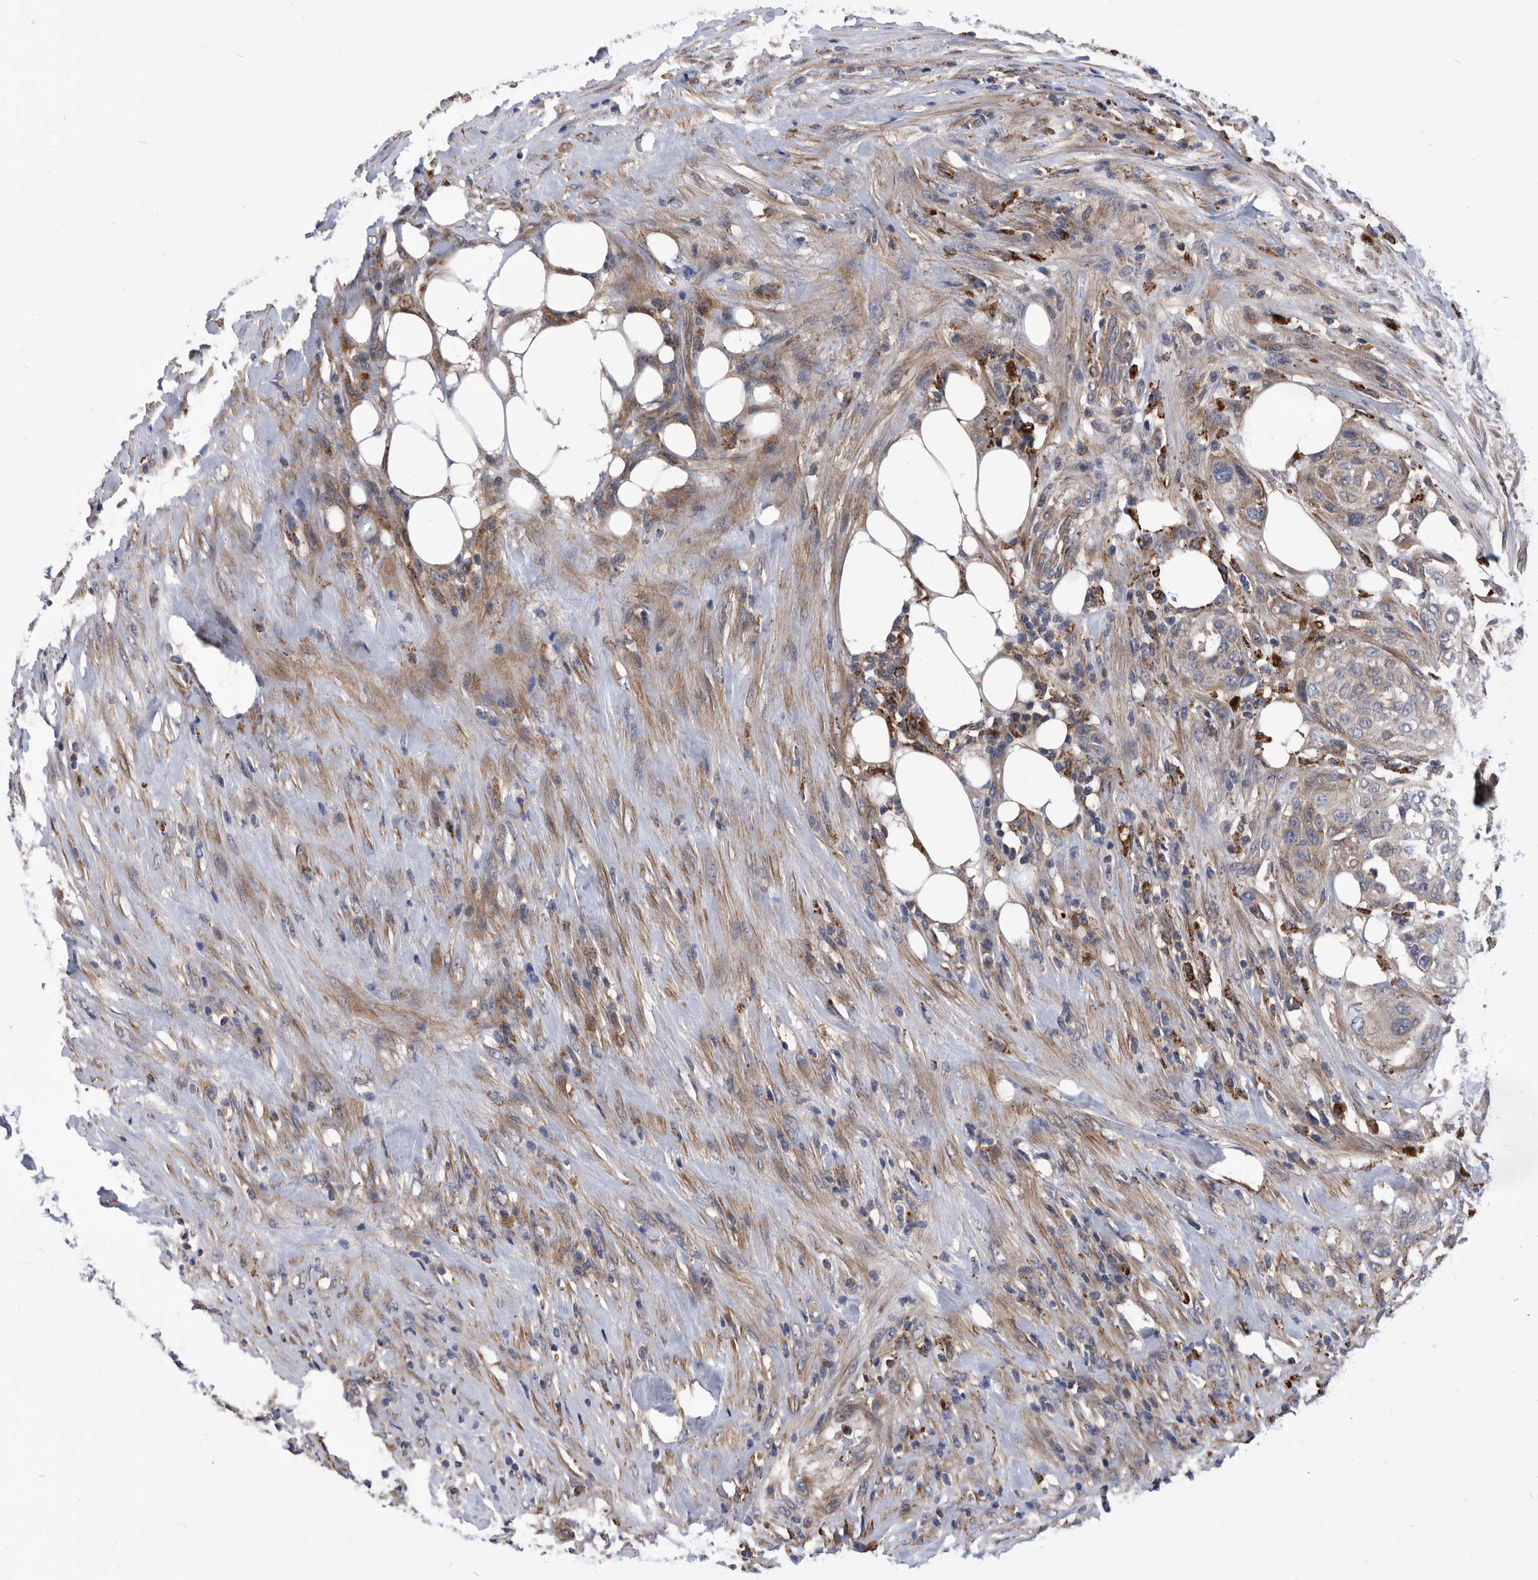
{"staining": {"intensity": "weak", "quantity": "<25%", "location": "cytoplasmic/membranous"}, "tissue": "urothelial cancer", "cell_type": "Tumor cells", "image_type": "cancer", "snomed": [{"axis": "morphology", "description": "Urothelial carcinoma, High grade"}, {"axis": "topography", "description": "Urinary bladder"}], "caption": "High power microscopy micrograph of an immunohistochemistry (IHC) histopathology image of high-grade urothelial carcinoma, revealing no significant expression in tumor cells.", "gene": "BAIAP3", "patient": {"sex": "male", "age": 35}}